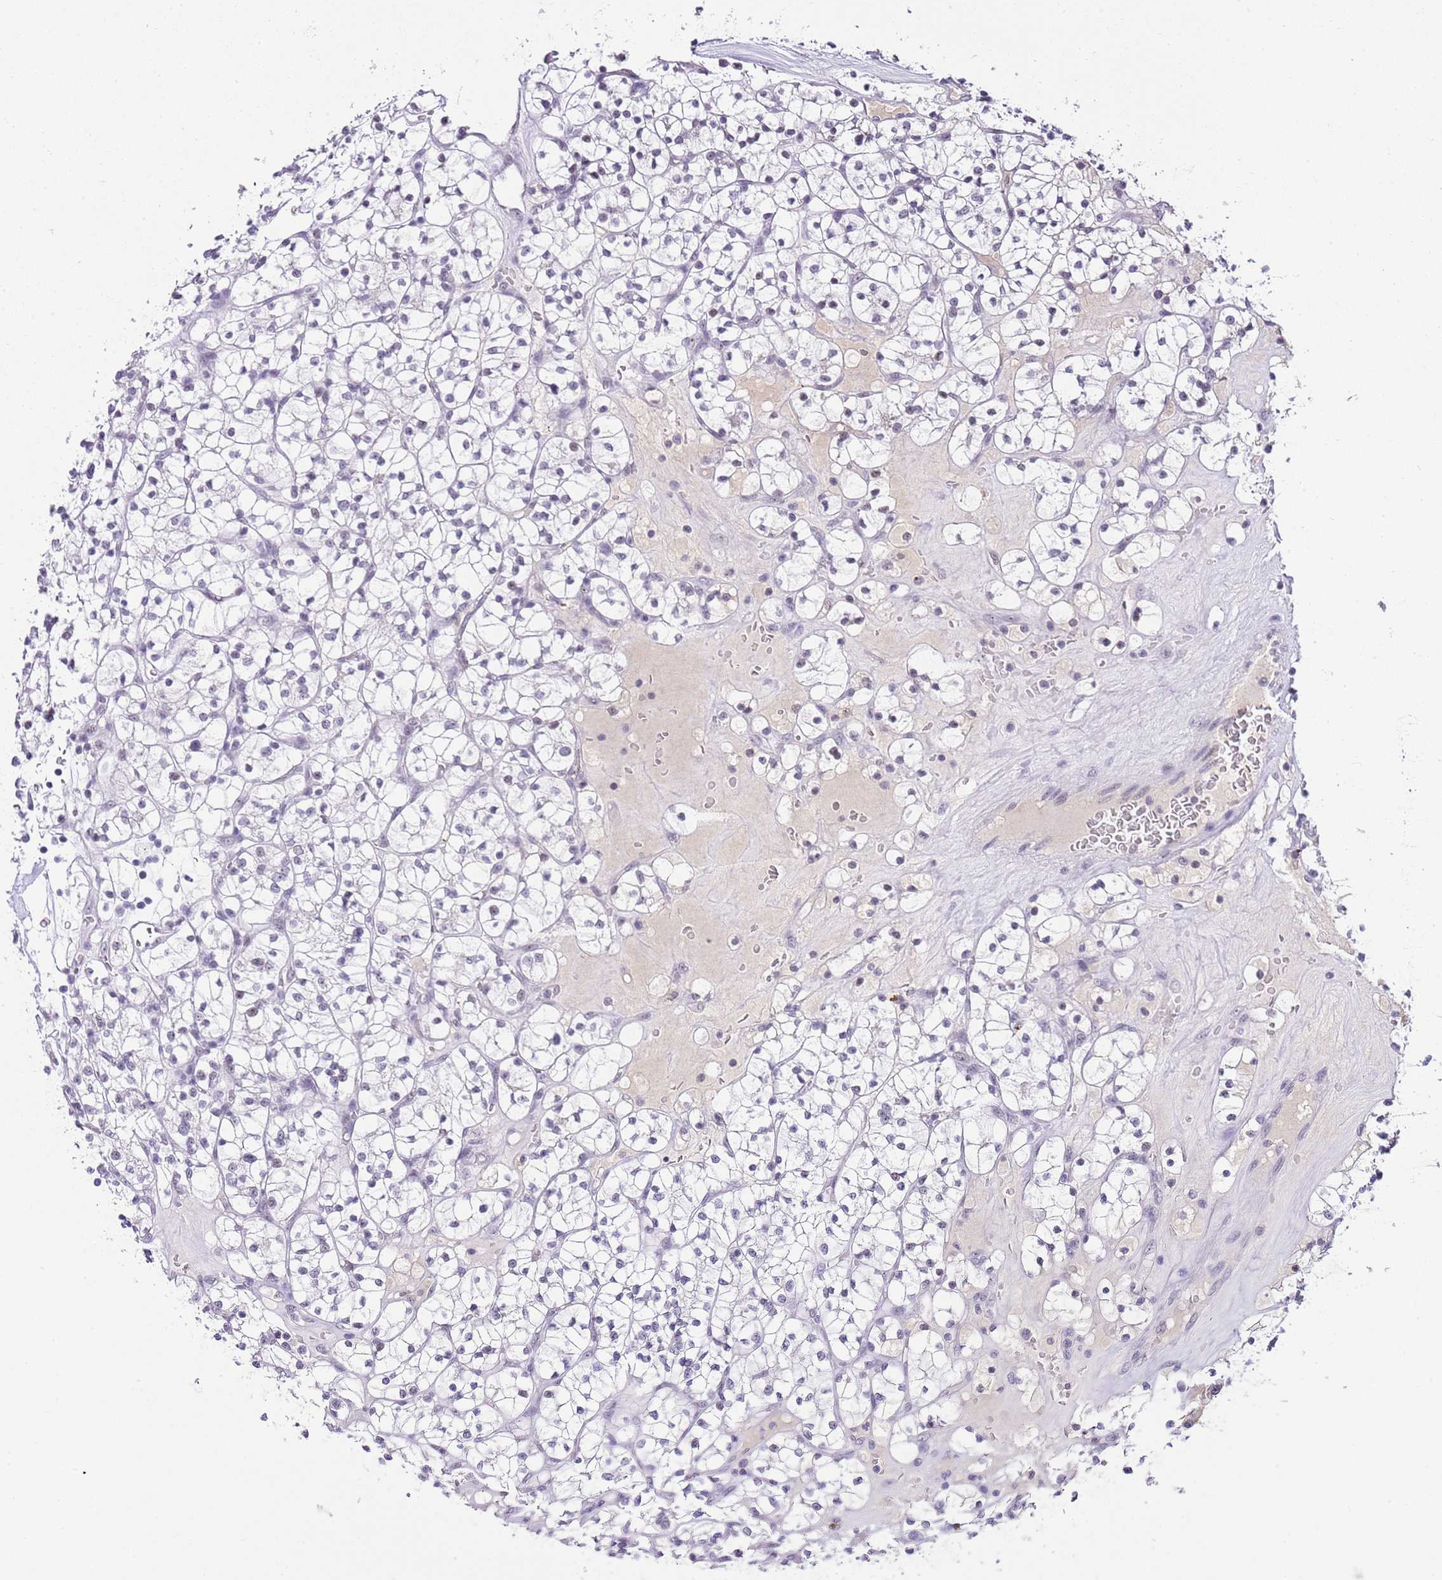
{"staining": {"intensity": "negative", "quantity": "none", "location": "none"}, "tissue": "renal cancer", "cell_type": "Tumor cells", "image_type": "cancer", "snomed": [{"axis": "morphology", "description": "Adenocarcinoma, NOS"}, {"axis": "topography", "description": "Kidney"}], "caption": "A high-resolution image shows immunohistochemistry (IHC) staining of renal adenocarcinoma, which shows no significant expression in tumor cells.", "gene": "NOP56", "patient": {"sex": "female", "age": 64}}